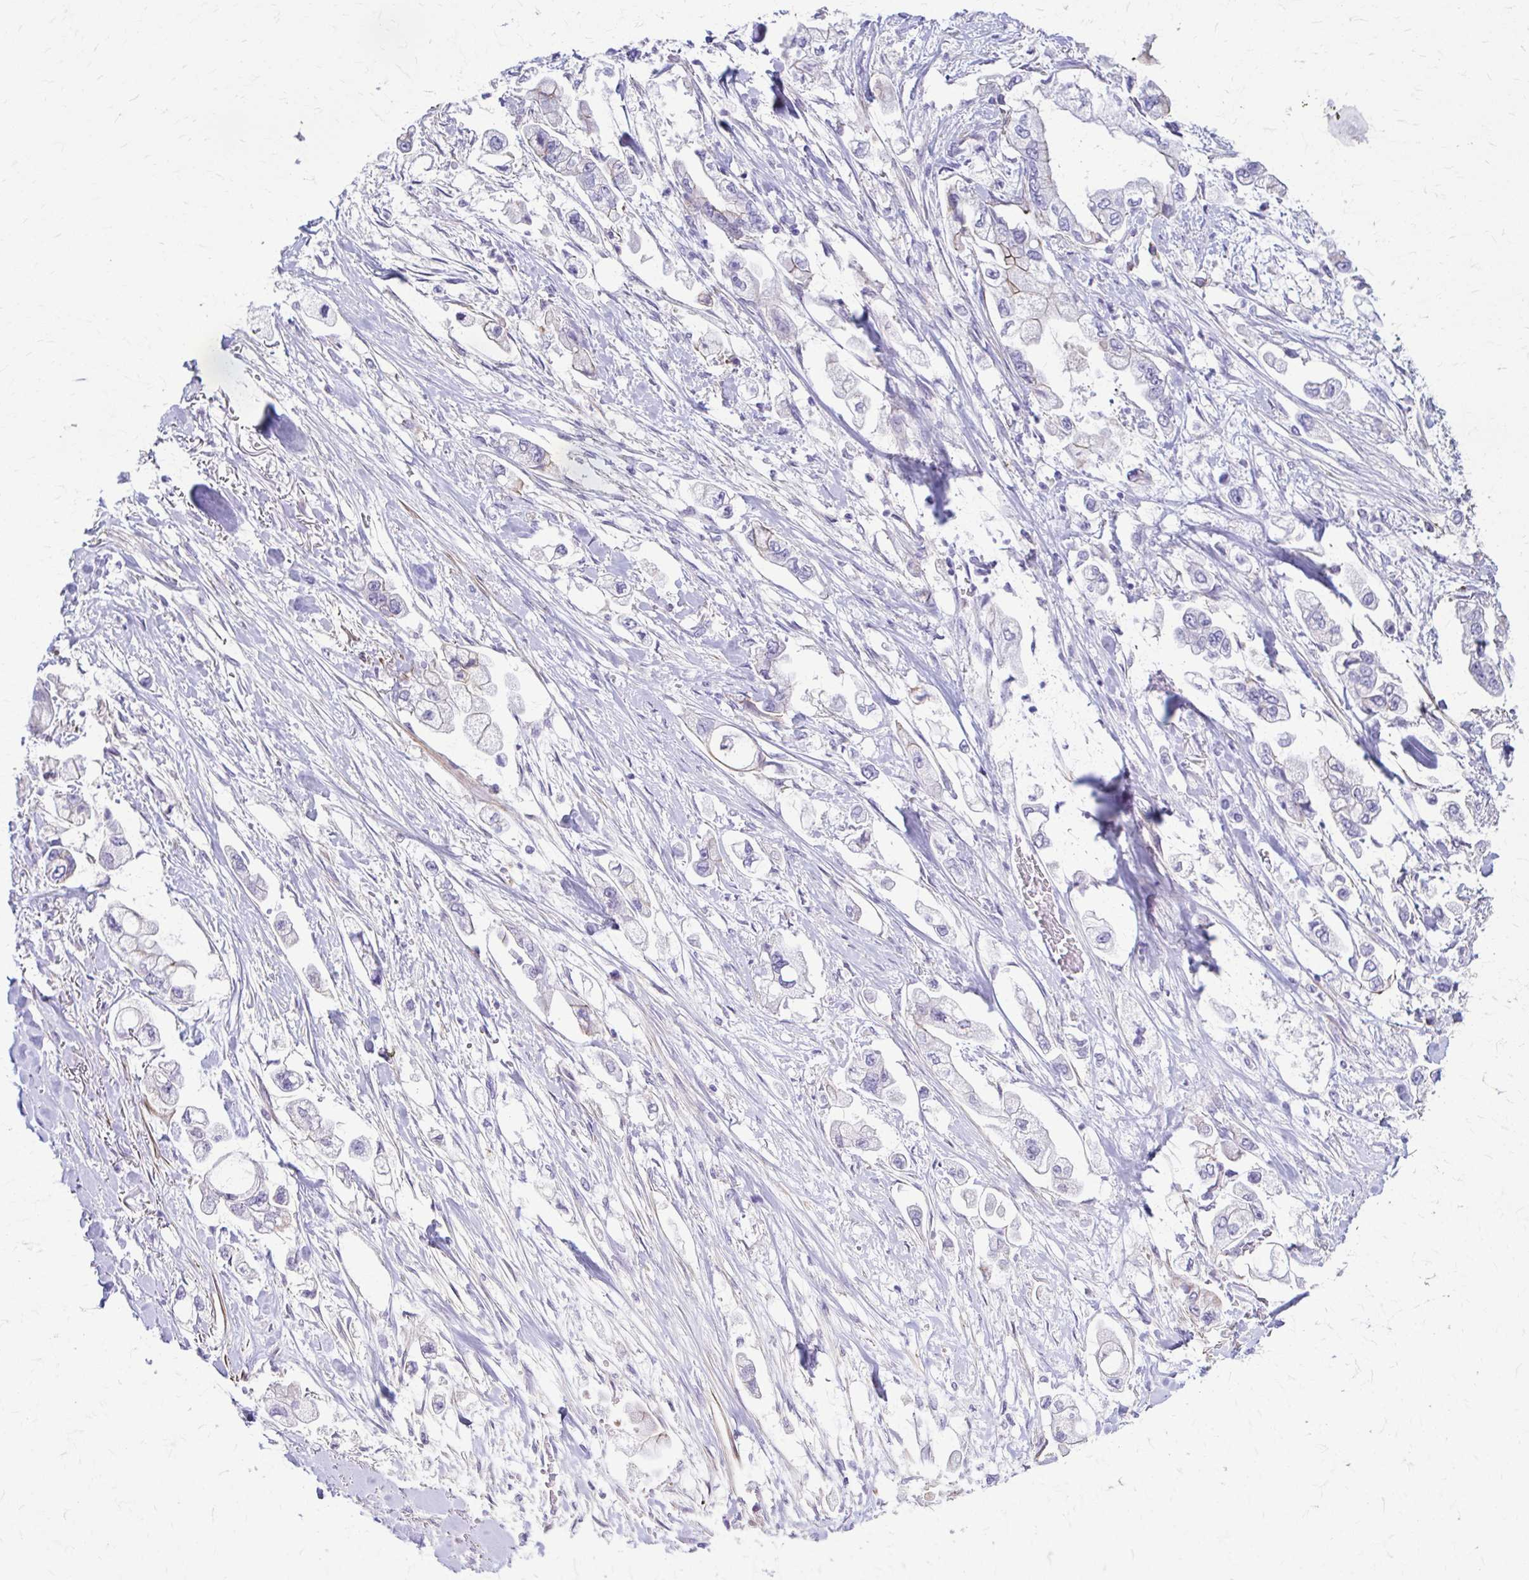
{"staining": {"intensity": "negative", "quantity": "none", "location": "none"}, "tissue": "stomach cancer", "cell_type": "Tumor cells", "image_type": "cancer", "snomed": [{"axis": "morphology", "description": "Adenocarcinoma, NOS"}, {"axis": "topography", "description": "Stomach"}], "caption": "Immunohistochemistry histopathology image of human stomach cancer stained for a protein (brown), which shows no expression in tumor cells.", "gene": "DSP", "patient": {"sex": "male", "age": 62}}